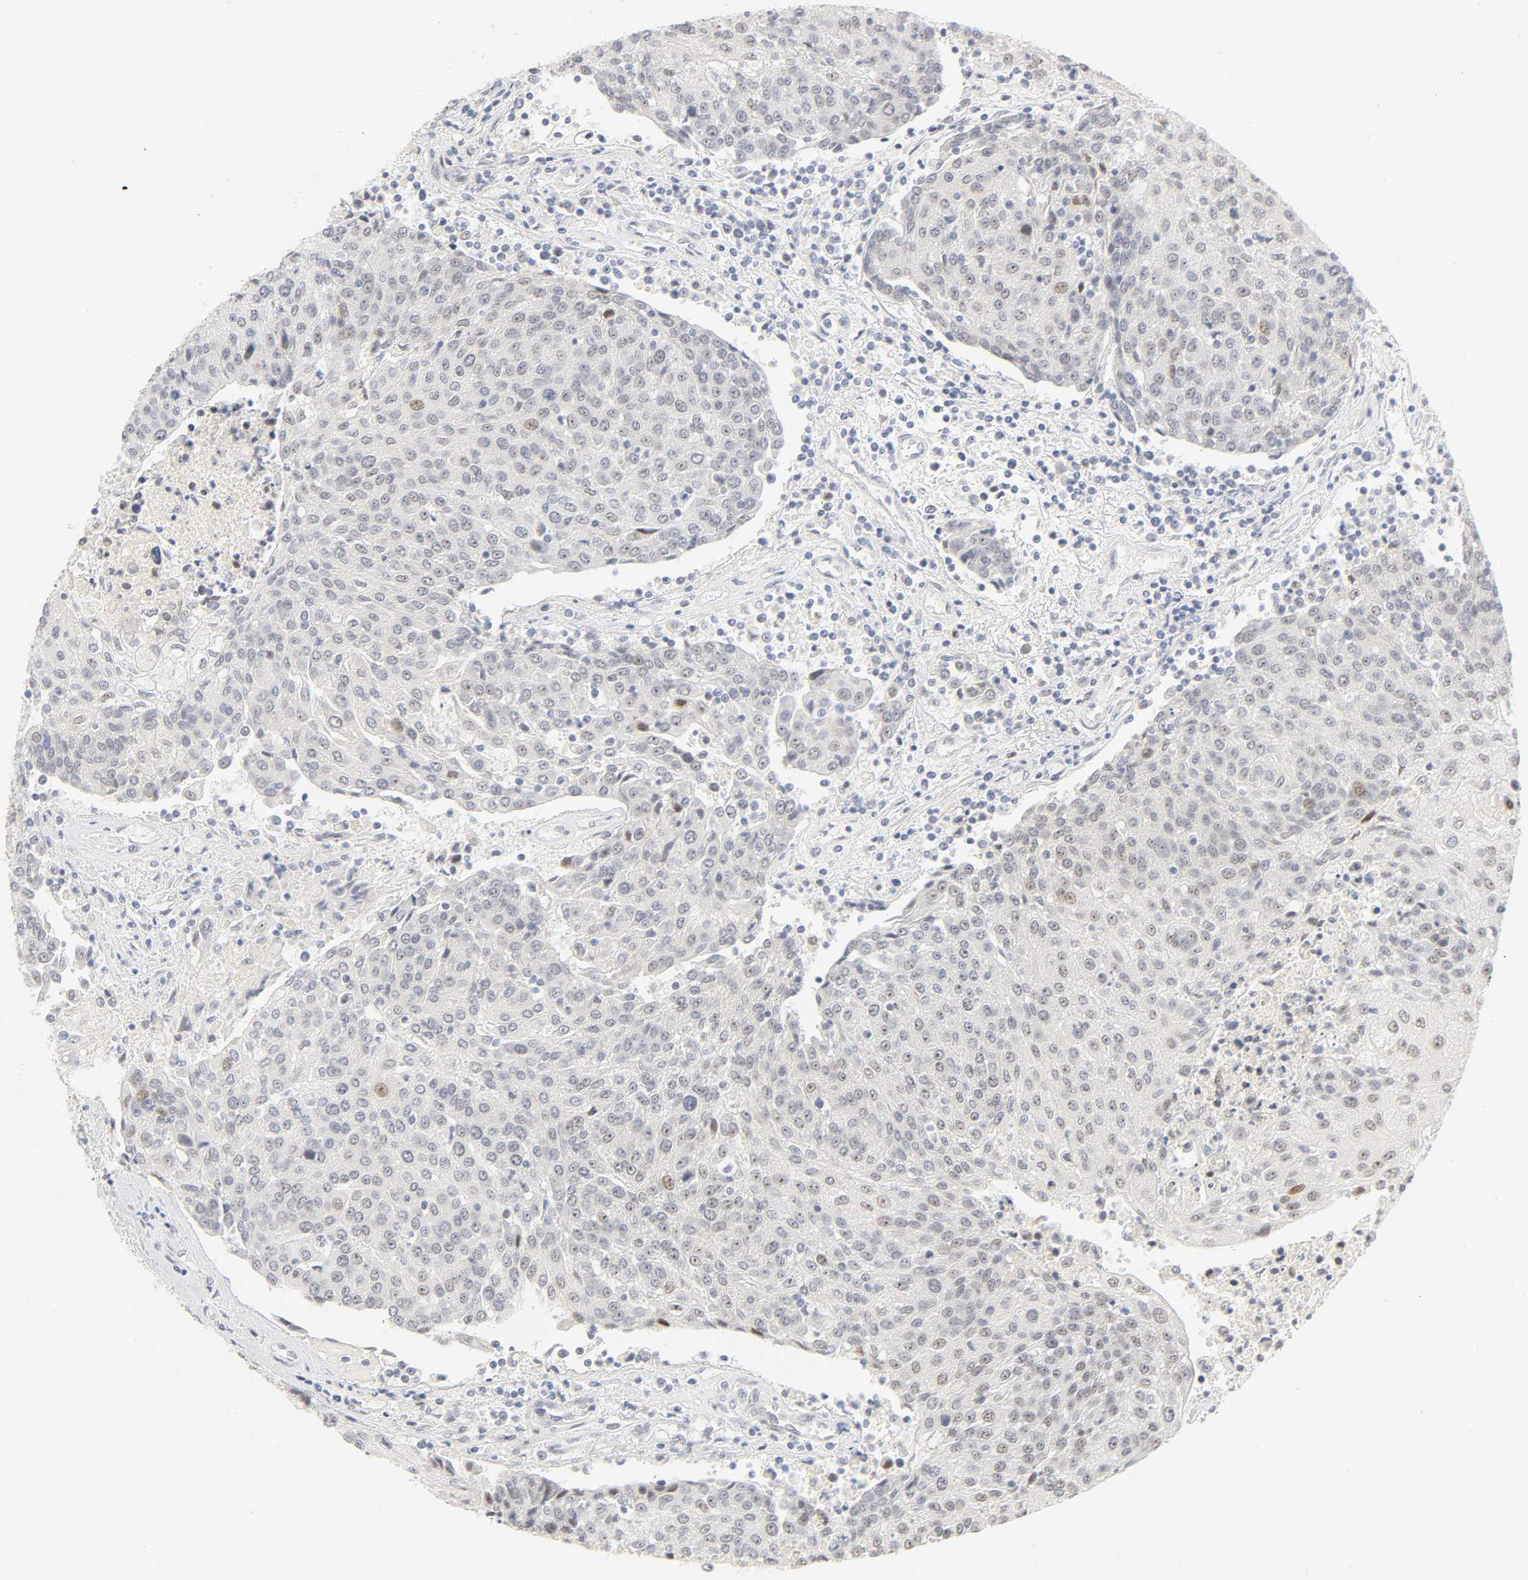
{"staining": {"intensity": "weak", "quantity": "<25%", "location": "nuclear"}, "tissue": "urothelial cancer", "cell_type": "Tumor cells", "image_type": "cancer", "snomed": [{"axis": "morphology", "description": "Urothelial carcinoma, High grade"}, {"axis": "topography", "description": "Urinary bladder"}], "caption": "IHC image of neoplastic tissue: human high-grade urothelial carcinoma stained with DAB displays no significant protein staining in tumor cells. The staining was performed using DAB (3,3'-diaminobenzidine) to visualize the protein expression in brown, while the nuclei were stained in blue with hematoxylin (Magnification: 20x).", "gene": "MNAT1", "patient": {"sex": "female", "age": 85}}